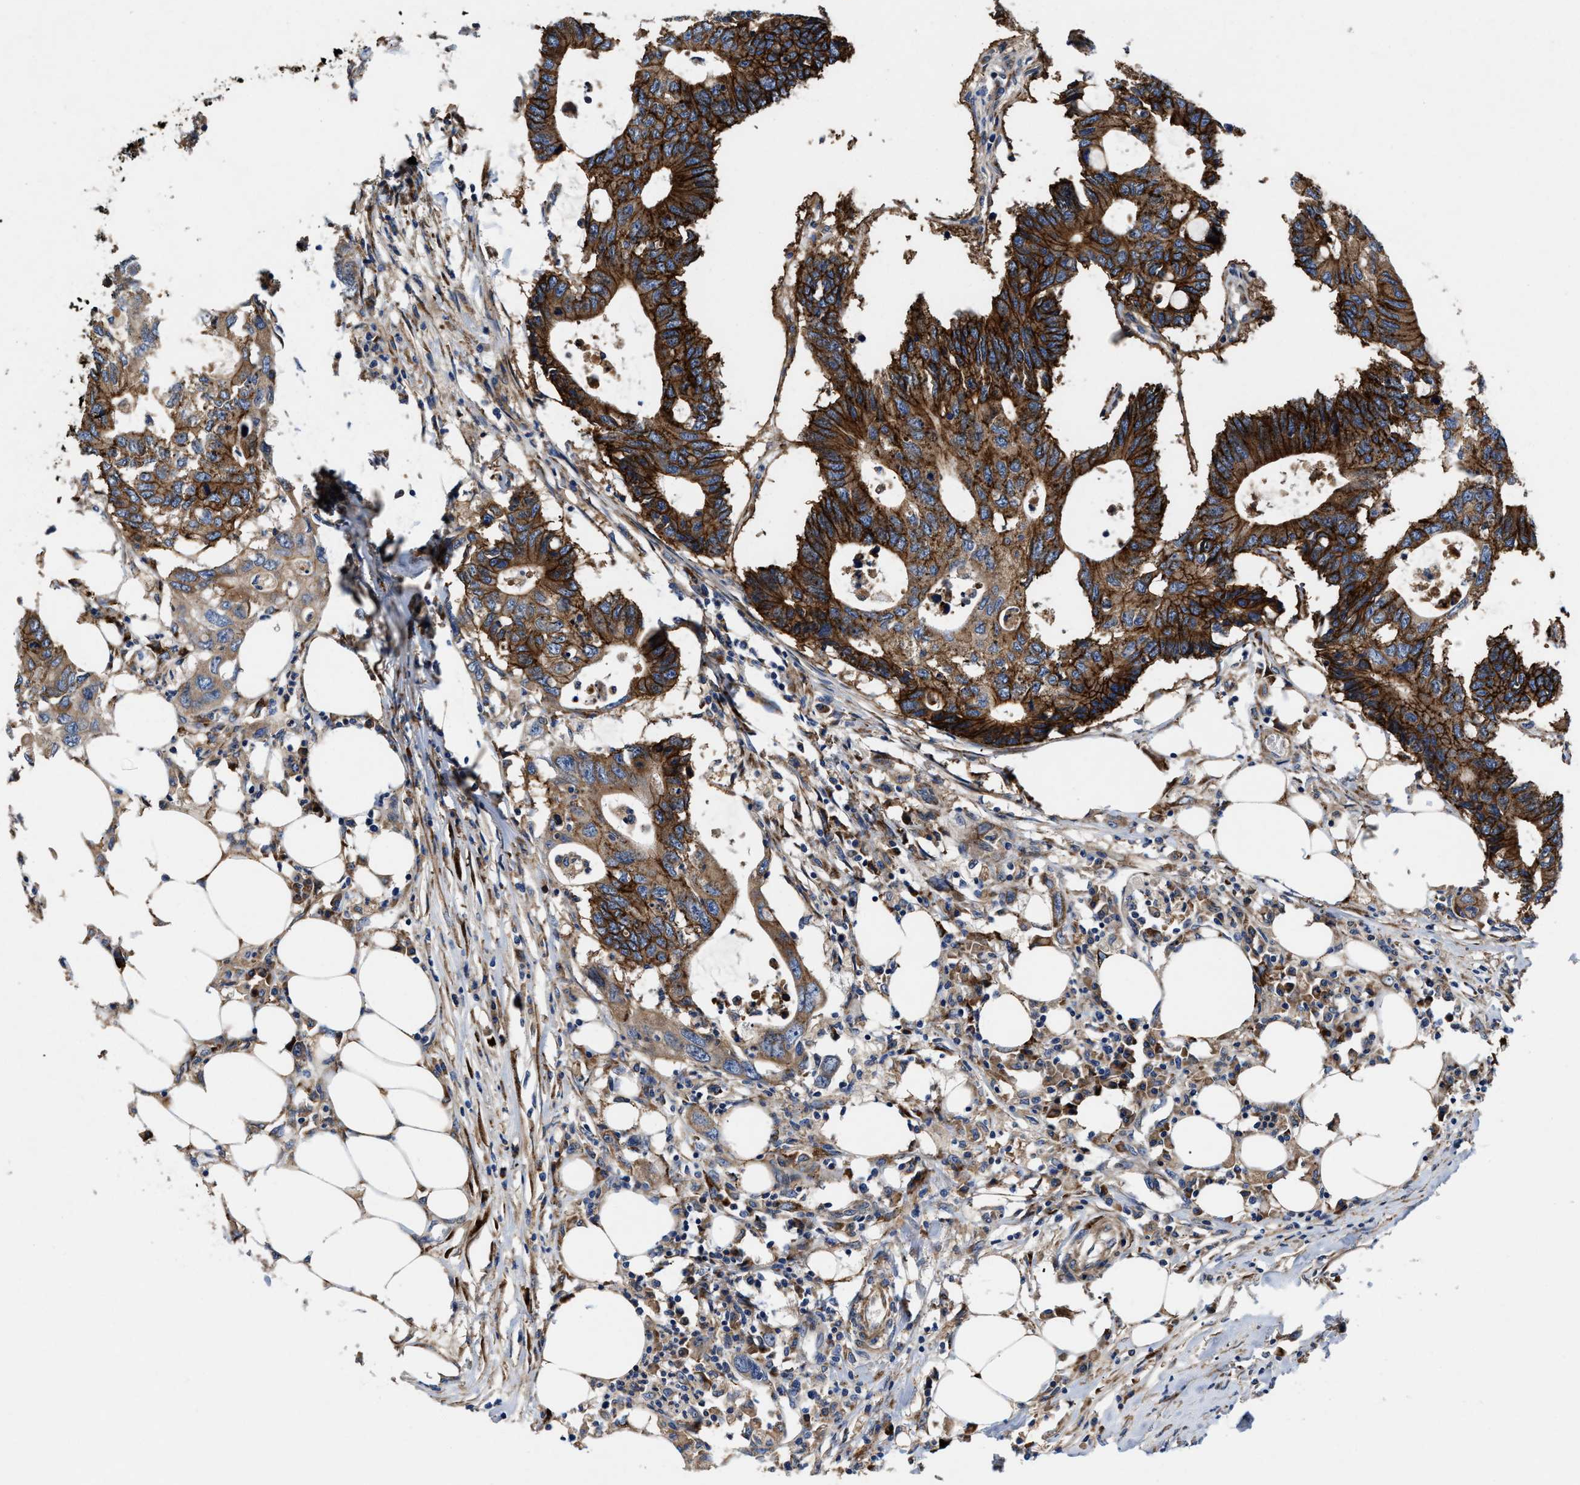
{"staining": {"intensity": "strong", "quantity": ">75%", "location": "cytoplasmic/membranous"}, "tissue": "colorectal cancer", "cell_type": "Tumor cells", "image_type": "cancer", "snomed": [{"axis": "morphology", "description": "Adenocarcinoma, NOS"}, {"axis": "topography", "description": "Colon"}], "caption": "Immunohistochemical staining of human colorectal cancer (adenocarcinoma) exhibits high levels of strong cytoplasmic/membranous protein expression in approximately >75% of tumor cells. Nuclei are stained in blue.", "gene": "SLC12A2", "patient": {"sex": "male", "age": 71}}